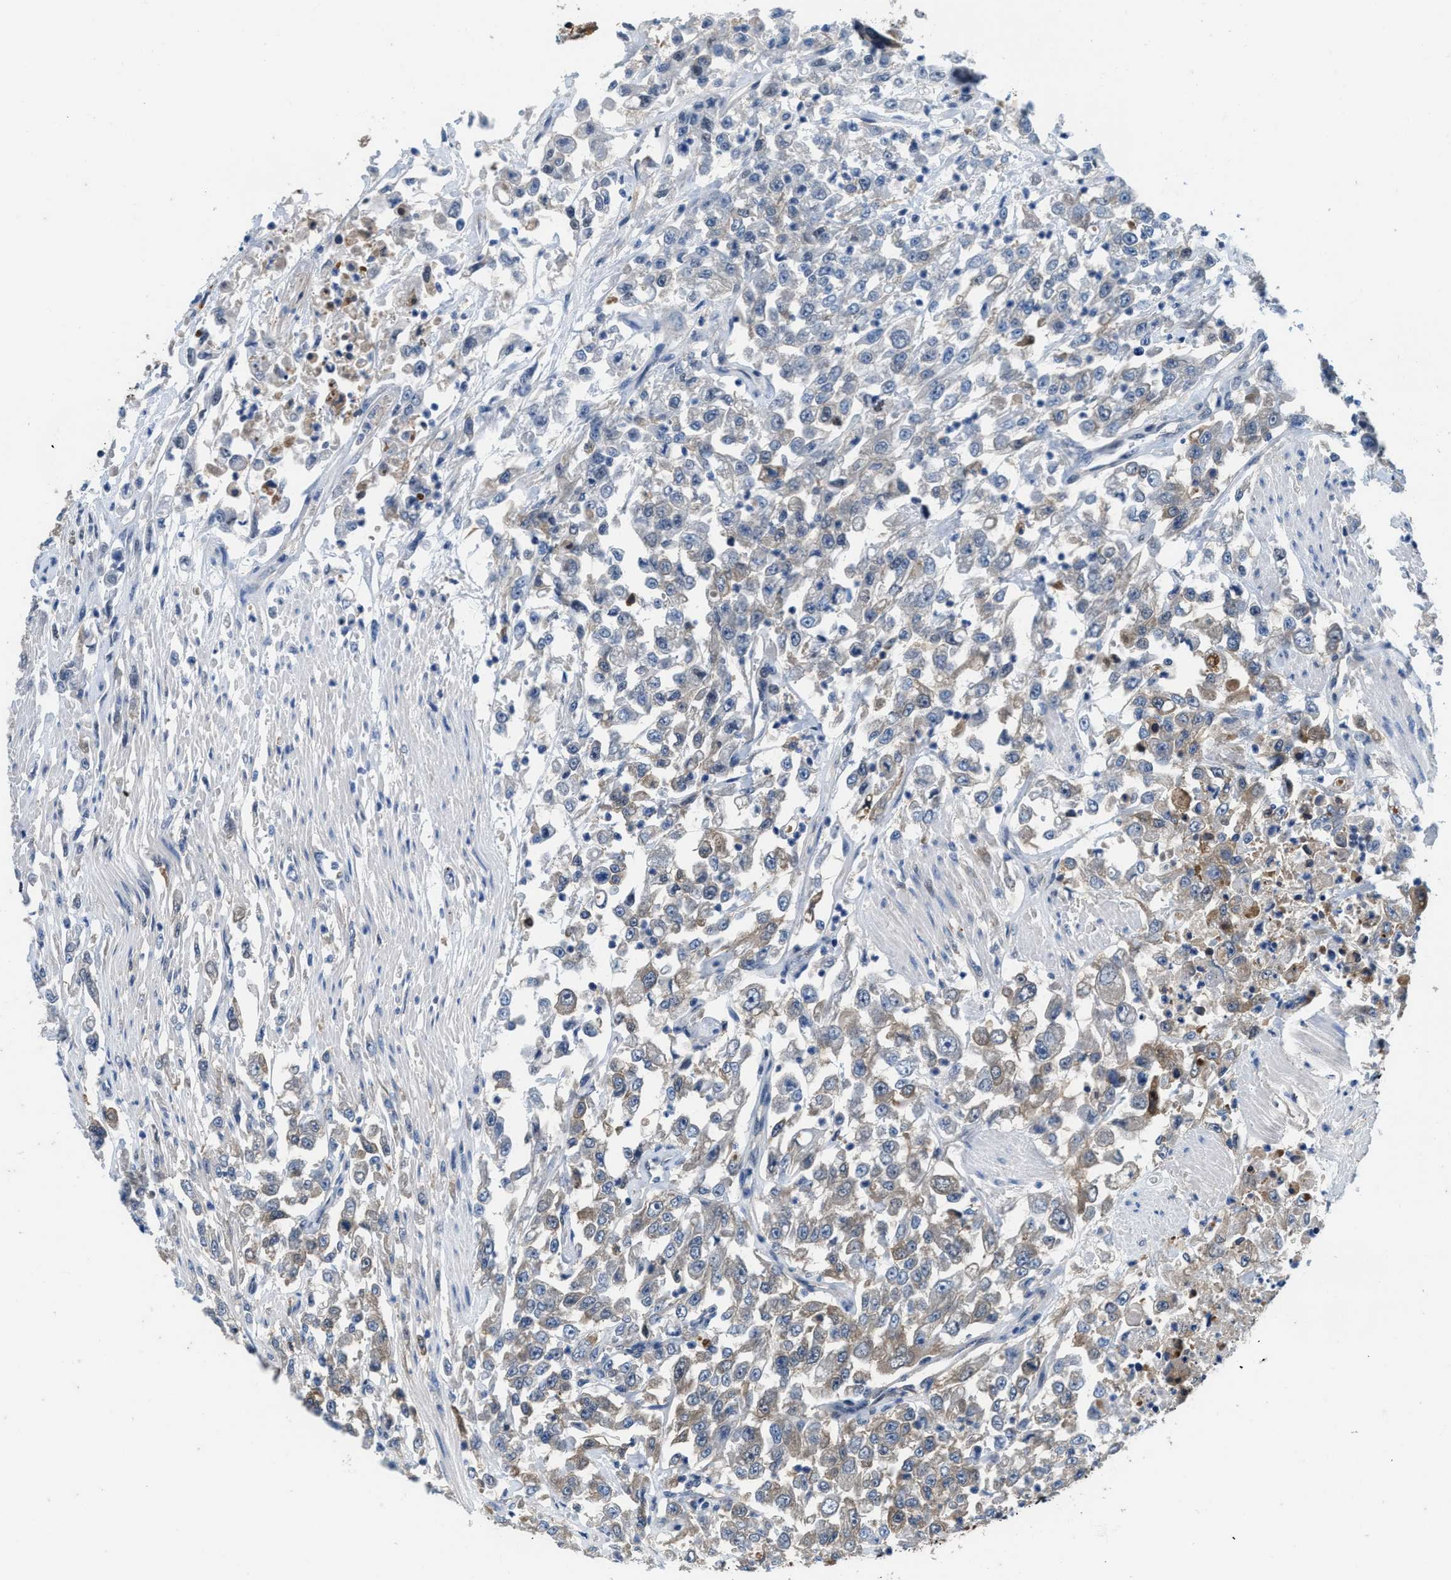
{"staining": {"intensity": "weak", "quantity": "25%-75%", "location": "cytoplasmic/membranous"}, "tissue": "urothelial cancer", "cell_type": "Tumor cells", "image_type": "cancer", "snomed": [{"axis": "morphology", "description": "Urothelial carcinoma, High grade"}, {"axis": "topography", "description": "Urinary bladder"}], "caption": "Protein staining by immunohistochemistry demonstrates weak cytoplasmic/membranous expression in approximately 25%-75% of tumor cells in urothelial cancer. The staining was performed using DAB, with brown indicating positive protein expression. Nuclei are stained blue with hematoxylin.", "gene": "NUDT5", "patient": {"sex": "male", "age": 46}}